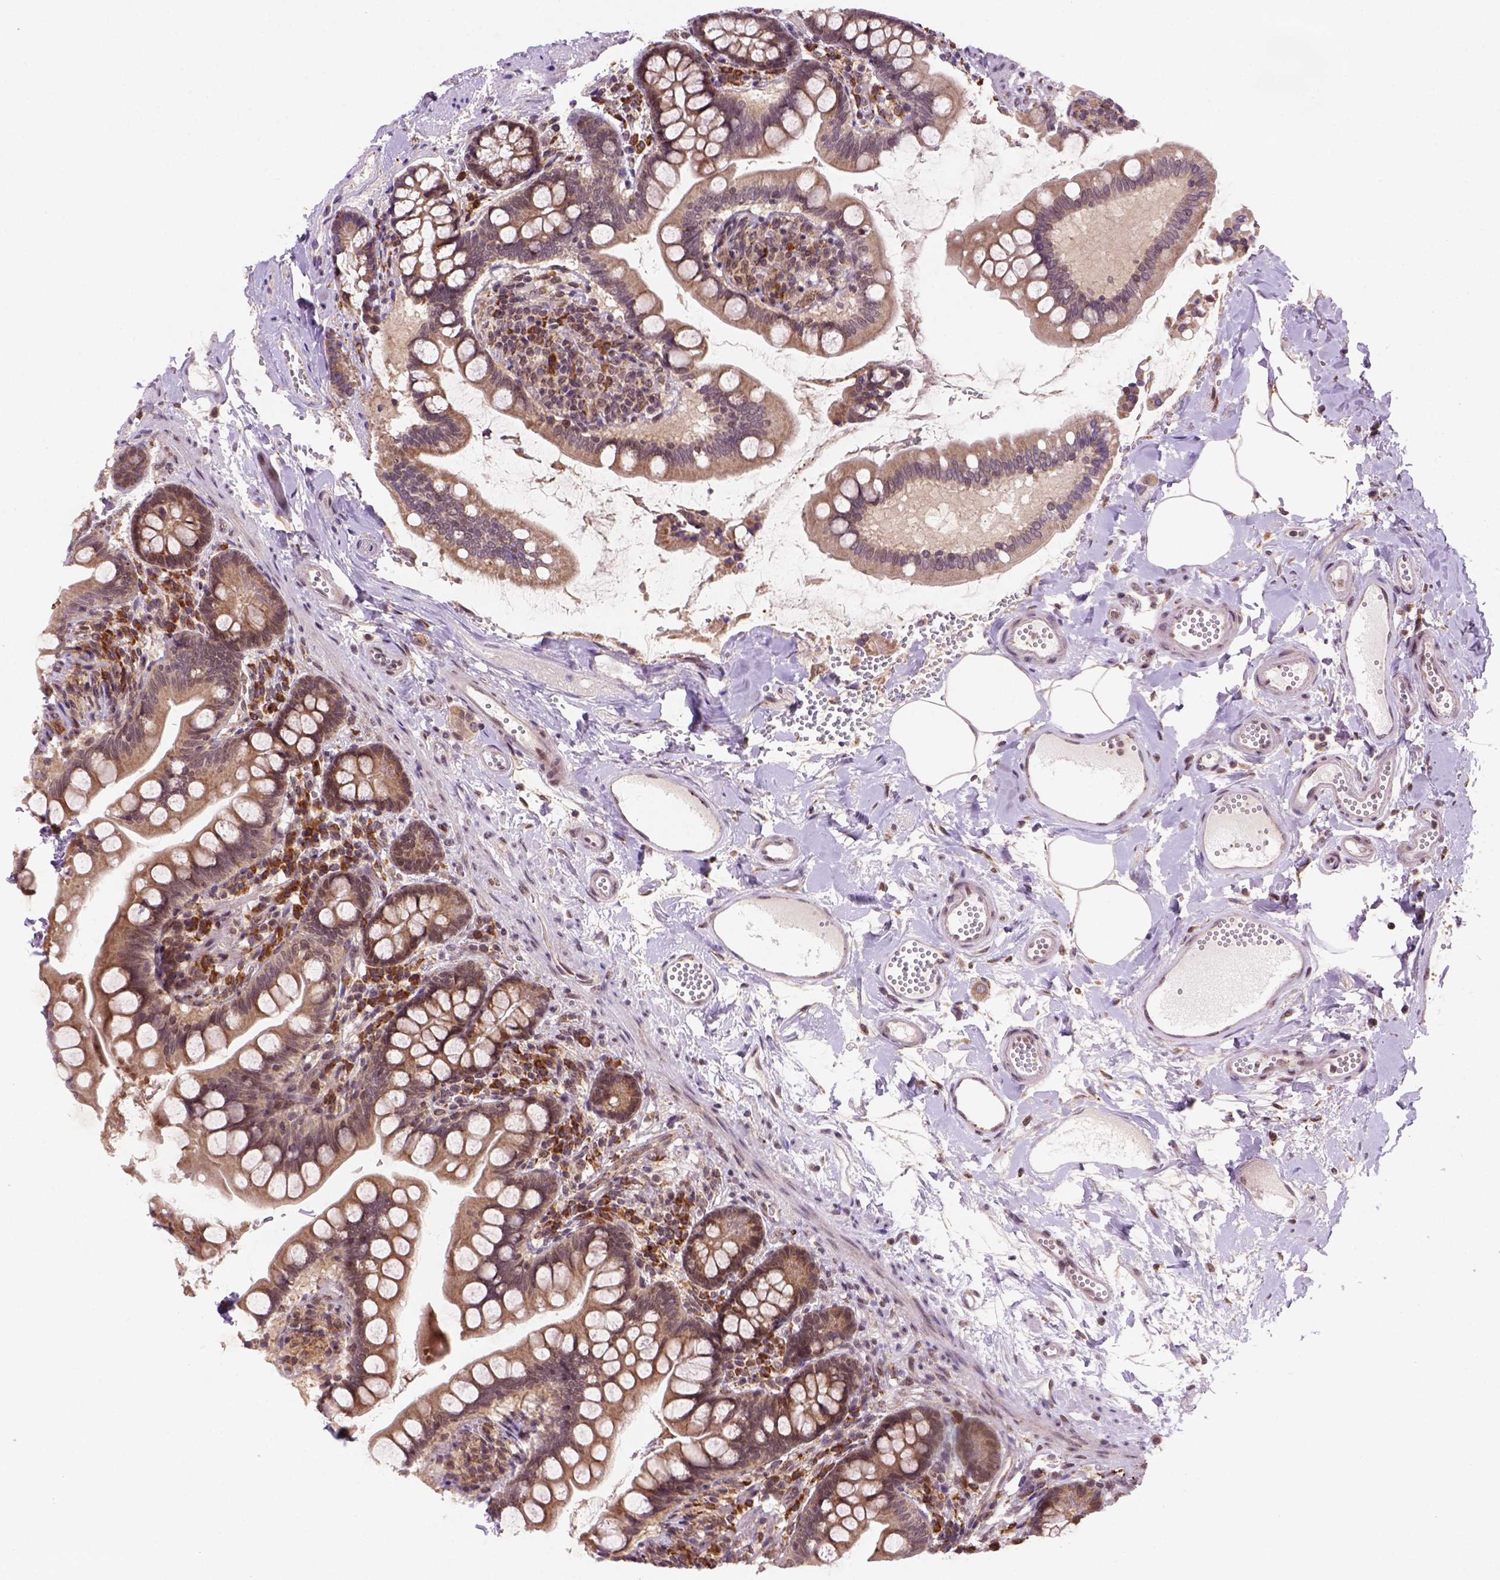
{"staining": {"intensity": "moderate", "quantity": ">75%", "location": "cytoplasmic/membranous"}, "tissue": "small intestine", "cell_type": "Glandular cells", "image_type": "normal", "snomed": [{"axis": "morphology", "description": "Normal tissue, NOS"}, {"axis": "topography", "description": "Small intestine"}], "caption": "Protein analysis of benign small intestine demonstrates moderate cytoplasmic/membranous positivity in about >75% of glandular cells. Immunohistochemistry (ihc) stains the protein of interest in brown and the nuclei are stained blue.", "gene": "FZD7", "patient": {"sex": "female", "age": 56}}